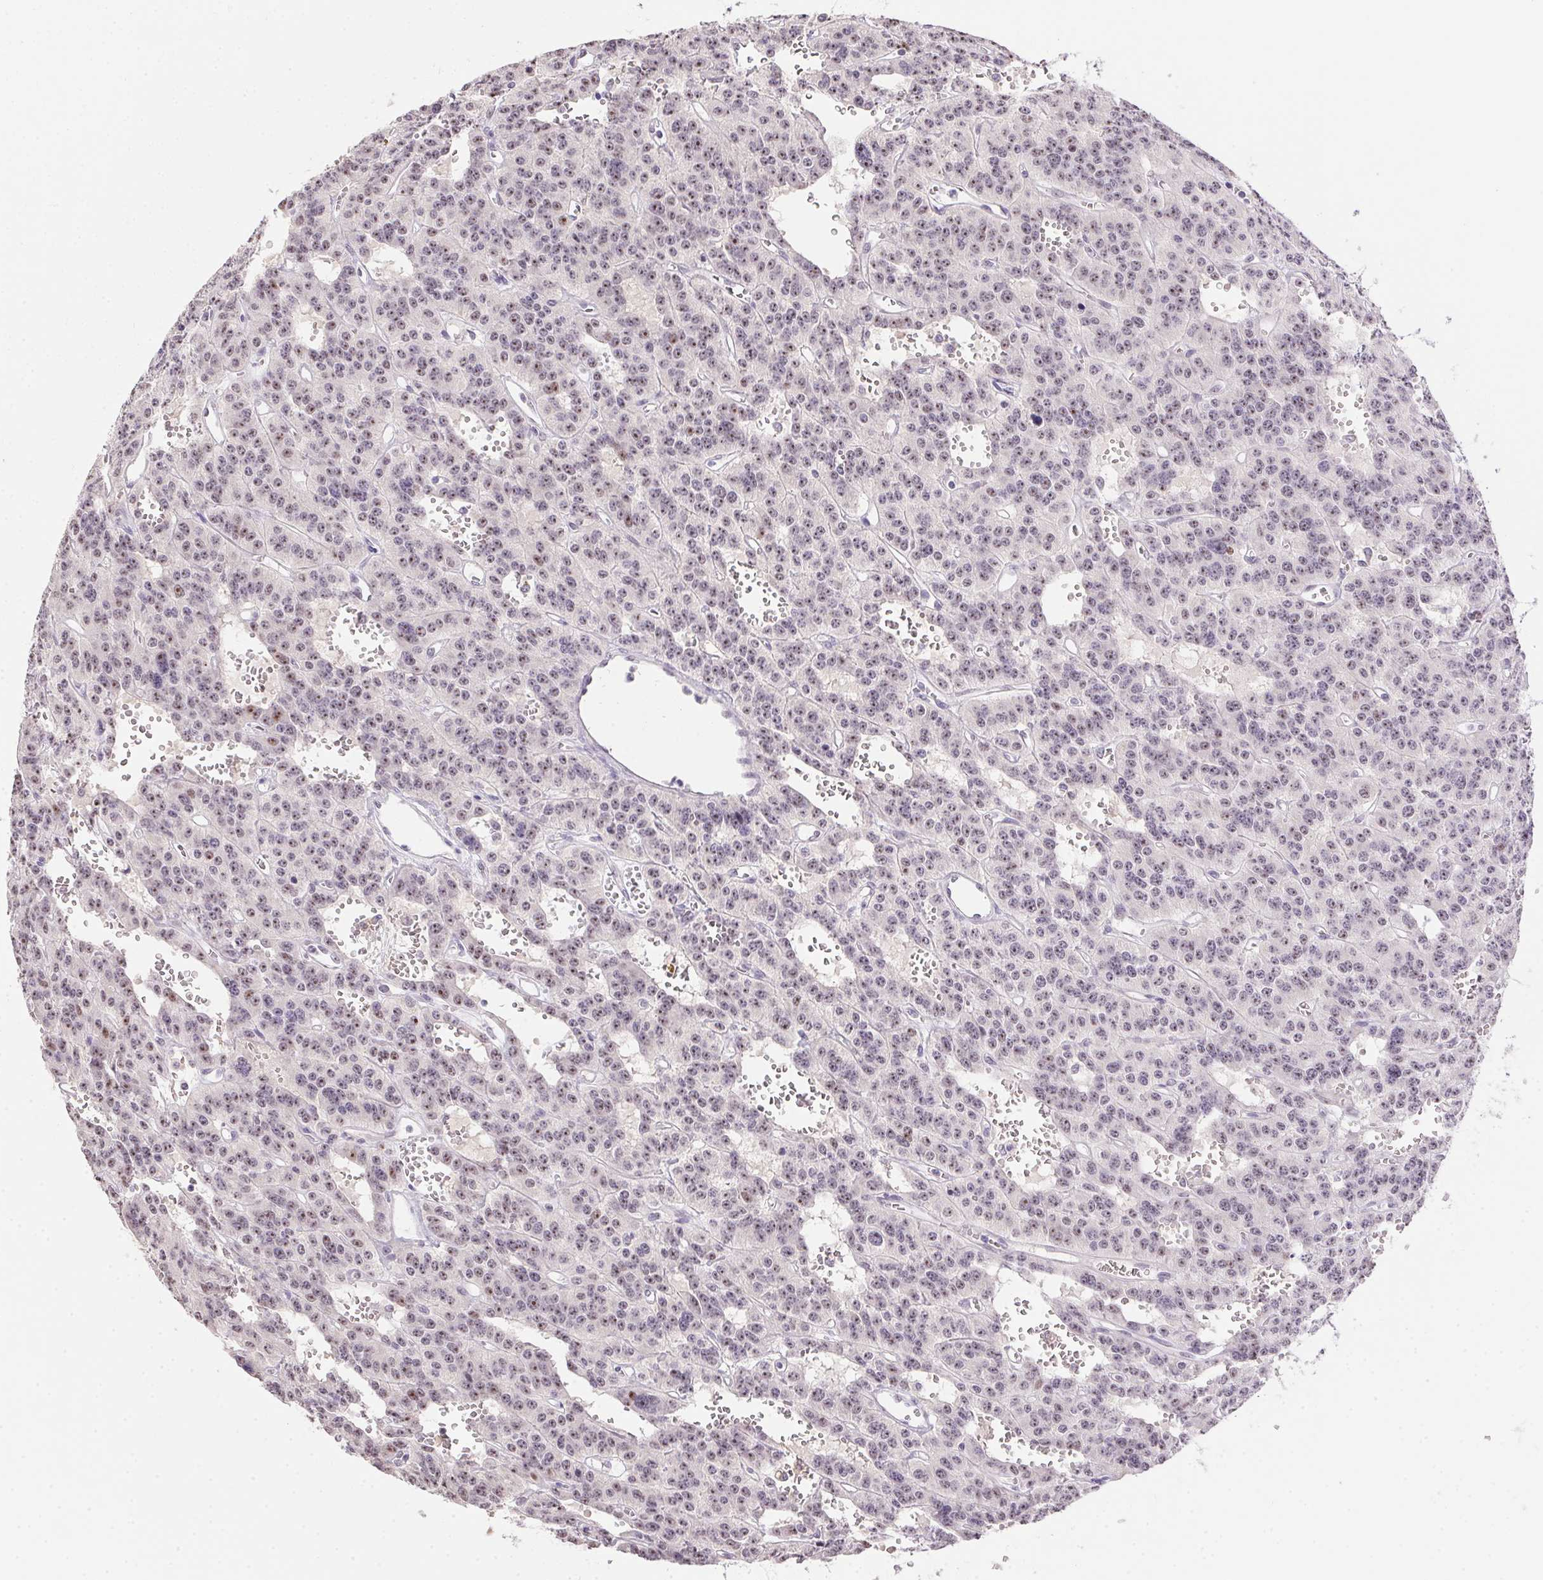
{"staining": {"intensity": "moderate", "quantity": ">75%", "location": "nuclear"}, "tissue": "carcinoid", "cell_type": "Tumor cells", "image_type": "cancer", "snomed": [{"axis": "morphology", "description": "Carcinoid, malignant, NOS"}, {"axis": "topography", "description": "Lung"}], "caption": "Protein expression analysis of human carcinoid (malignant) reveals moderate nuclear expression in about >75% of tumor cells.", "gene": "BATF2", "patient": {"sex": "female", "age": 71}}